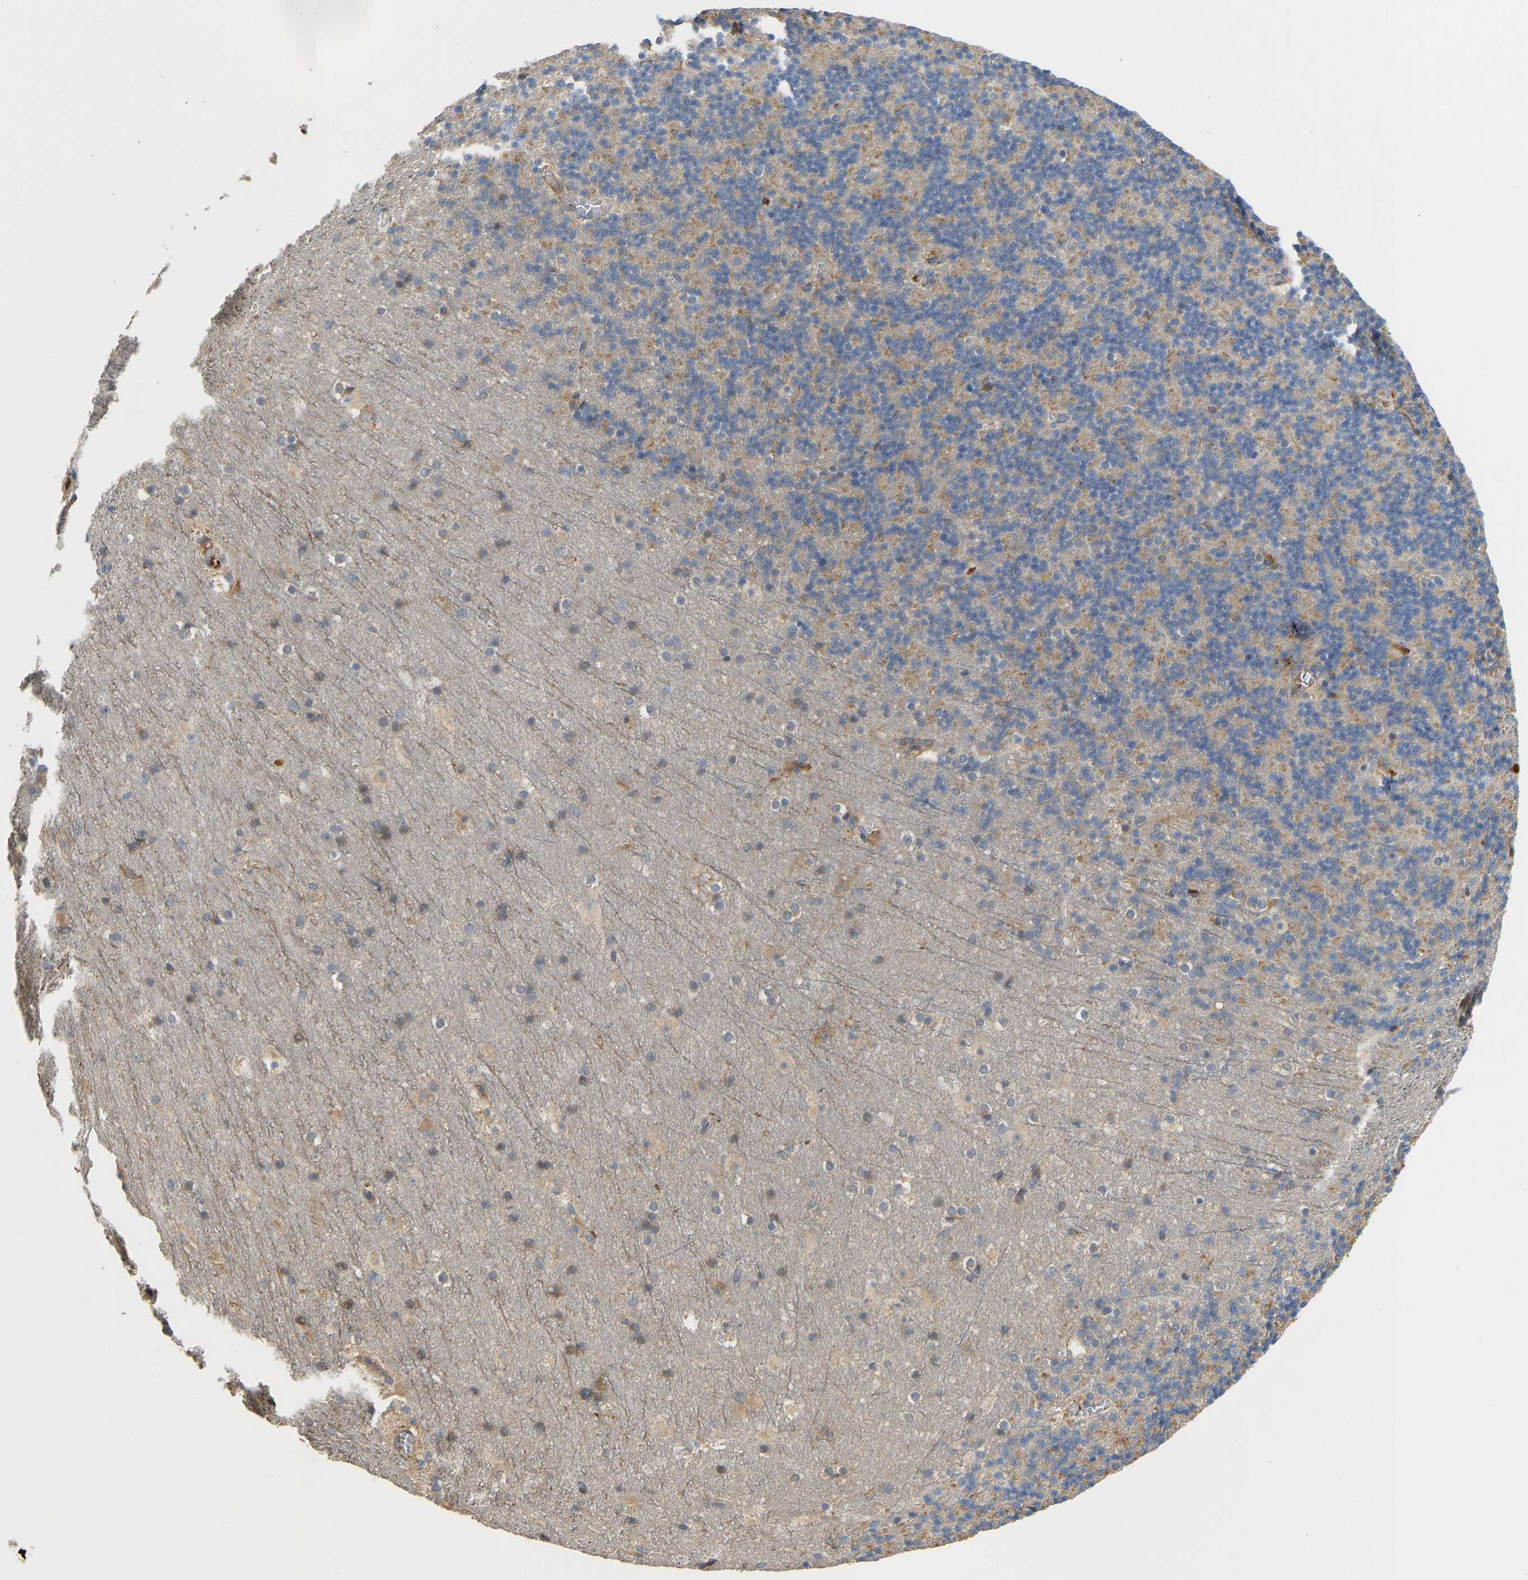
{"staining": {"intensity": "moderate", "quantity": "25%-75%", "location": "cytoplasmic/membranous"}, "tissue": "cerebellum", "cell_type": "Cells in granular layer", "image_type": "normal", "snomed": [{"axis": "morphology", "description": "Normal tissue, NOS"}, {"axis": "topography", "description": "Cerebellum"}], "caption": "This photomicrograph demonstrates unremarkable cerebellum stained with immunohistochemistry (IHC) to label a protein in brown. The cytoplasmic/membranous of cells in granular layer show moderate positivity for the protein. Nuclei are counter-stained blue.", "gene": "VCPKMT", "patient": {"sex": "male", "age": 45}}